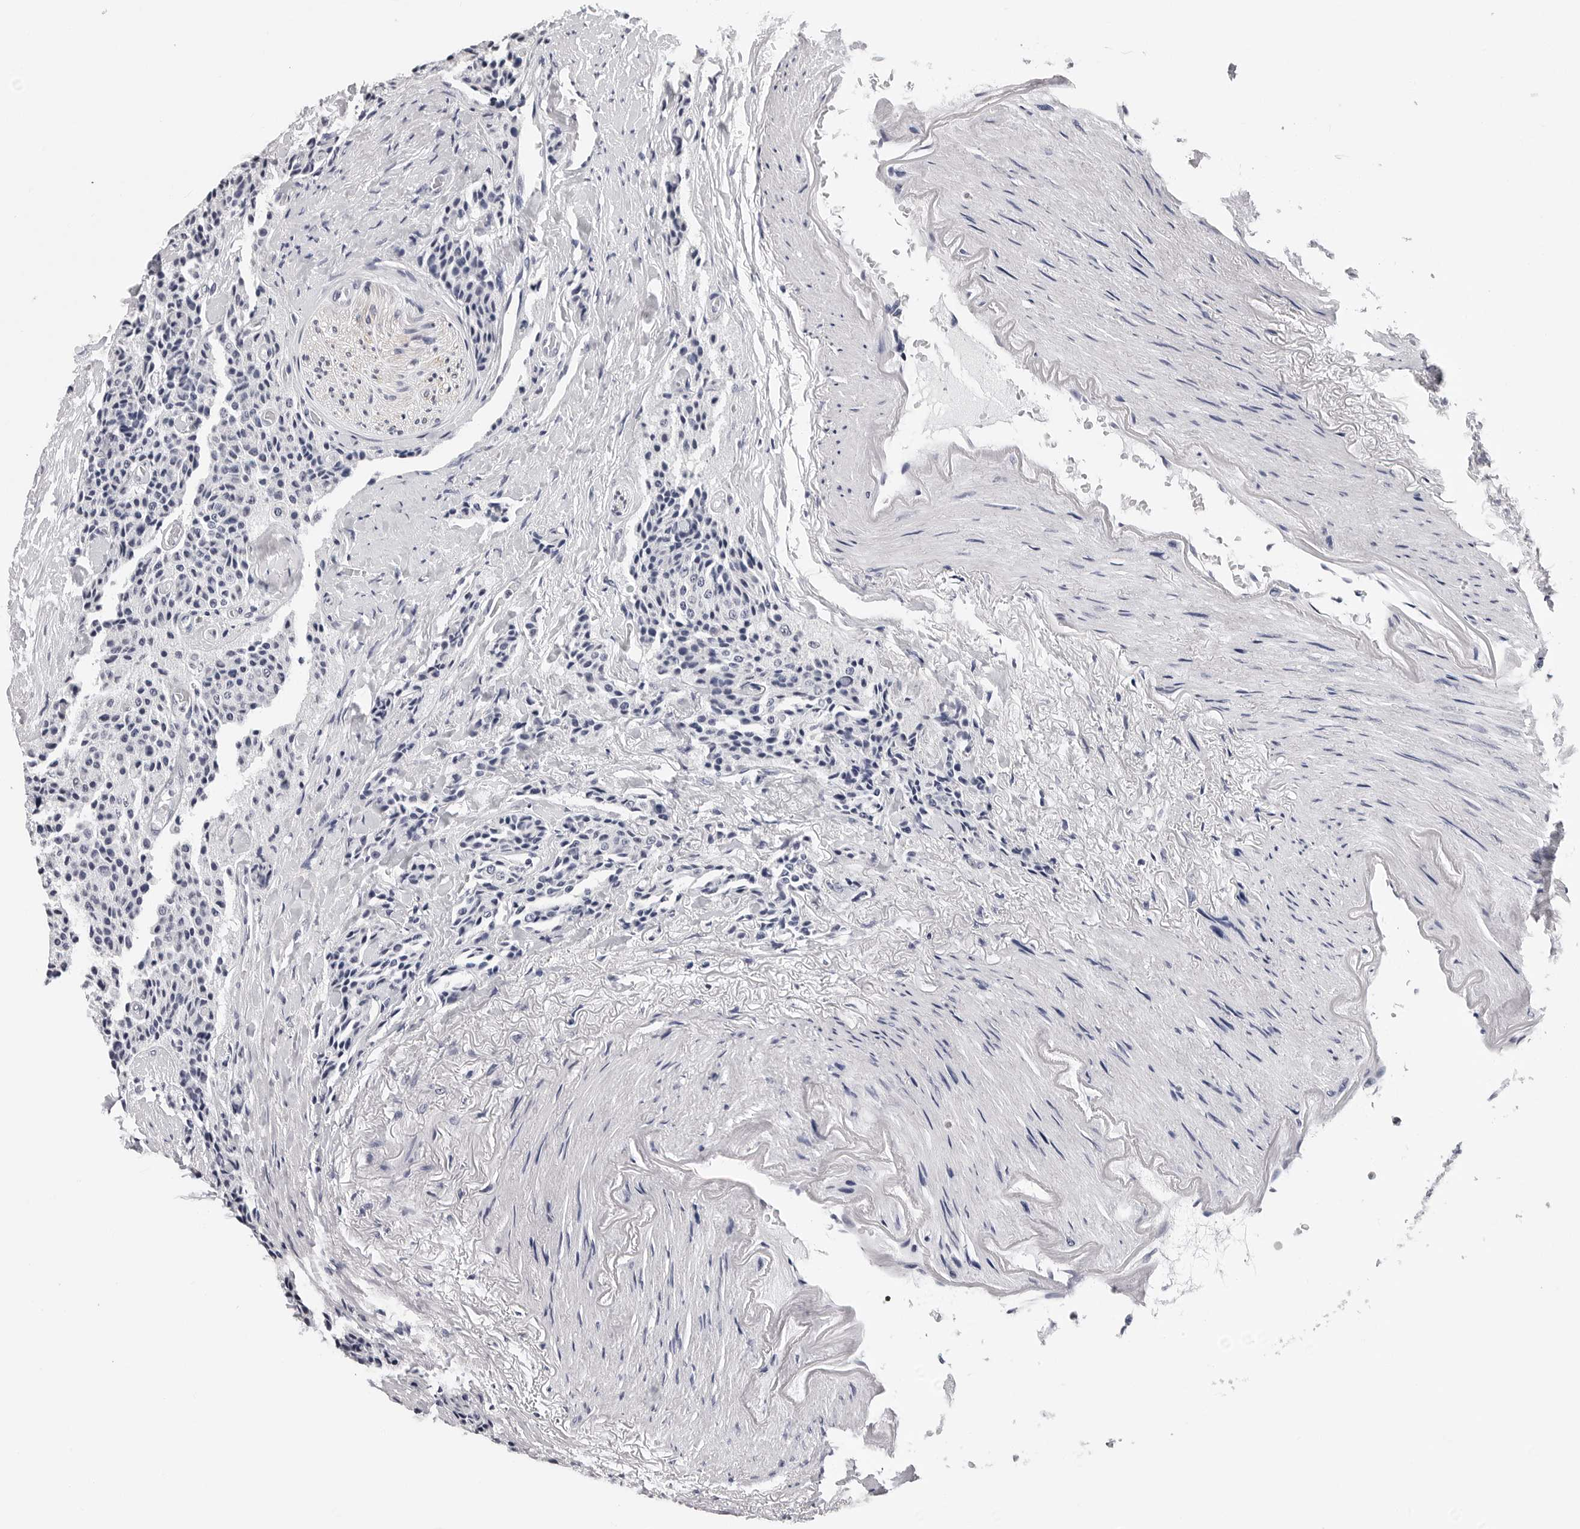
{"staining": {"intensity": "negative", "quantity": "none", "location": "none"}, "tissue": "carcinoid", "cell_type": "Tumor cells", "image_type": "cancer", "snomed": [{"axis": "morphology", "description": "Carcinoid, malignant, NOS"}, {"axis": "topography", "description": "Colon"}], "caption": "IHC histopathology image of carcinoid stained for a protein (brown), which reveals no expression in tumor cells. (Stains: DAB immunohistochemistry (IHC) with hematoxylin counter stain, Microscopy: brightfield microscopy at high magnification).", "gene": "GNL2", "patient": {"sex": "female", "age": 61}}